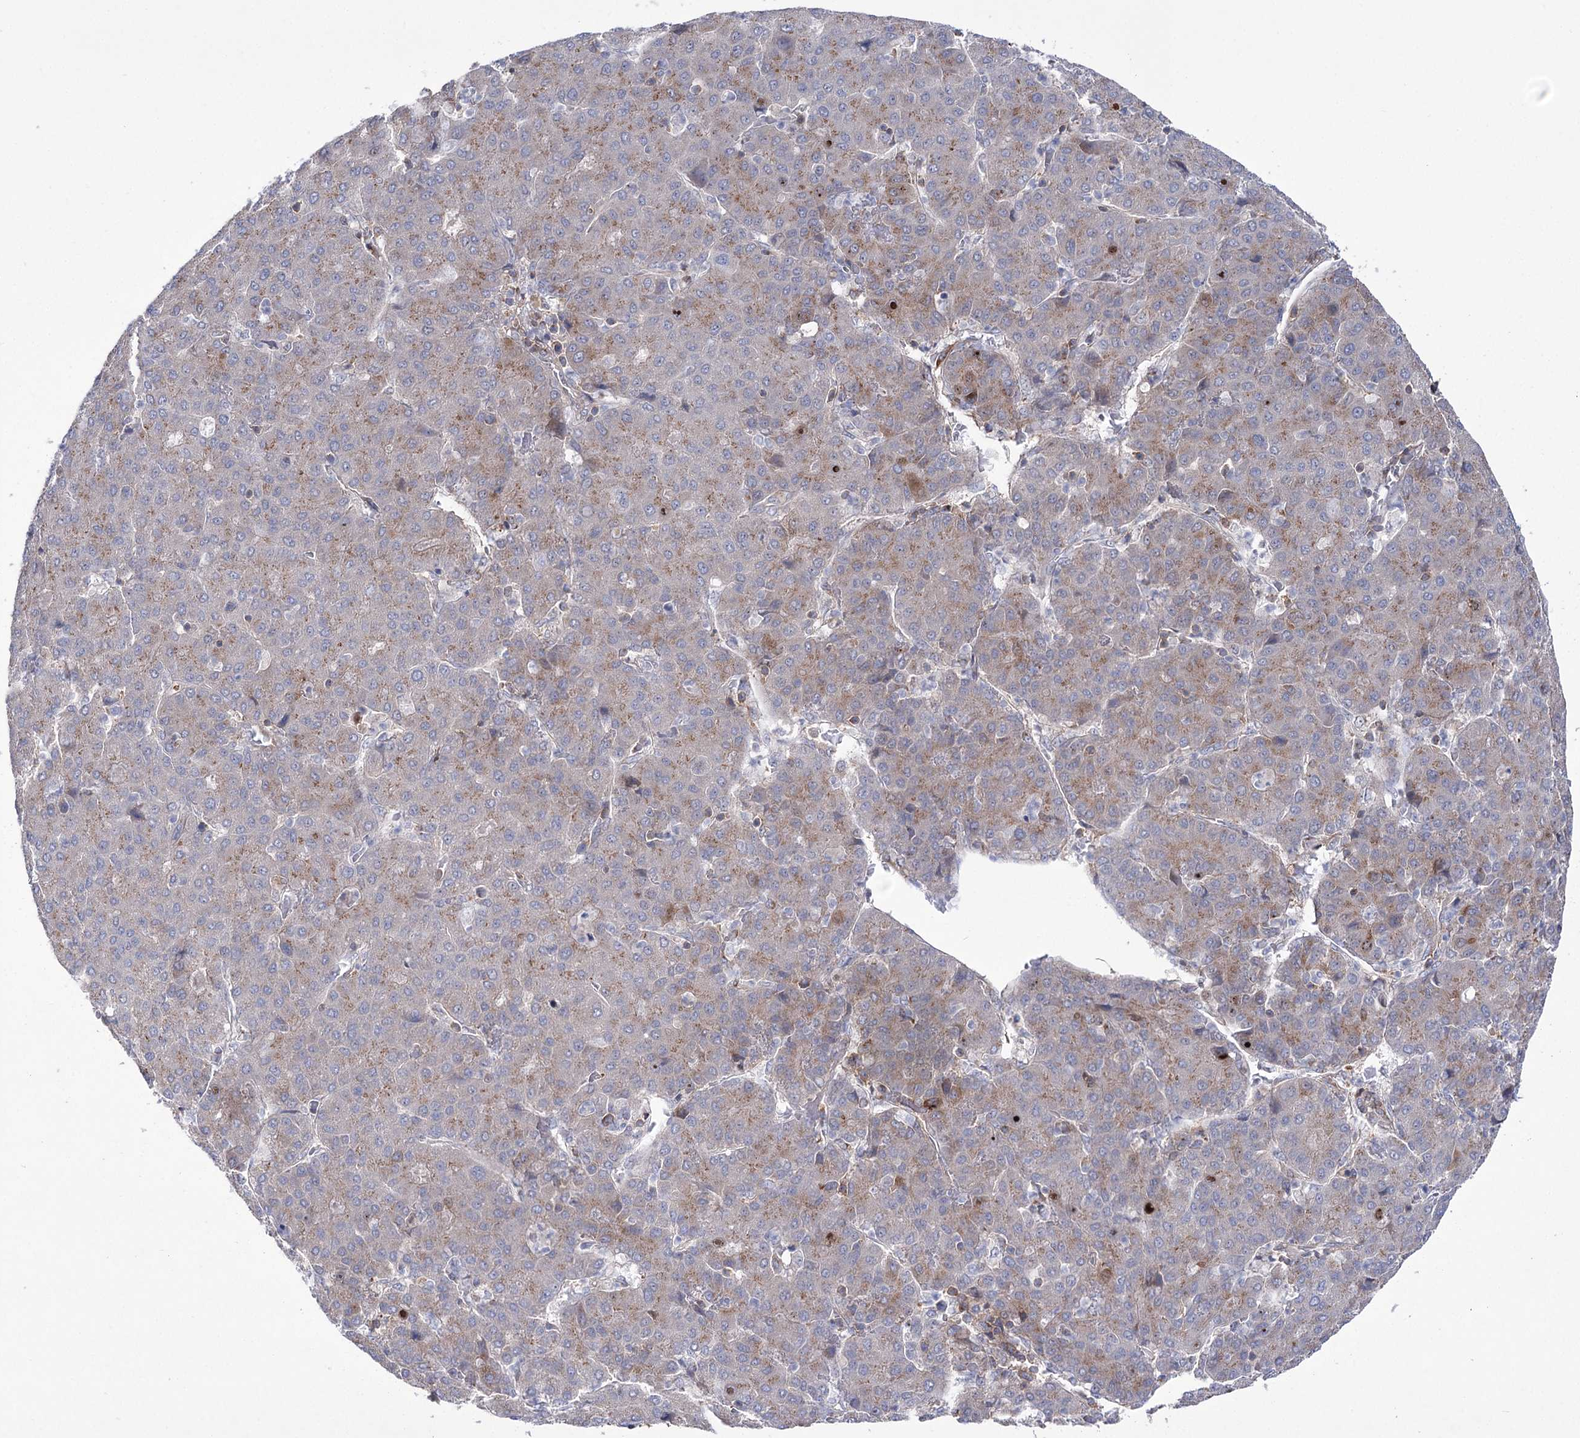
{"staining": {"intensity": "weak", "quantity": "<25%", "location": "cytoplasmic/membranous"}, "tissue": "liver cancer", "cell_type": "Tumor cells", "image_type": "cancer", "snomed": [{"axis": "morphology", "description": "Carcinoma, Hepatocellular, NOS"}, {"axis": "topography", "description": "Liver"}], "caption": "A histopathology image of human liver cancer (hepatocellular carcinoma) is negative for staining in tumor cells. (Brightfield microscopy of DAB immunohistochemistry (IHC) at high magnification).", "gene": "ZNF622", "patient": {"sex": "male", "age": 65}}